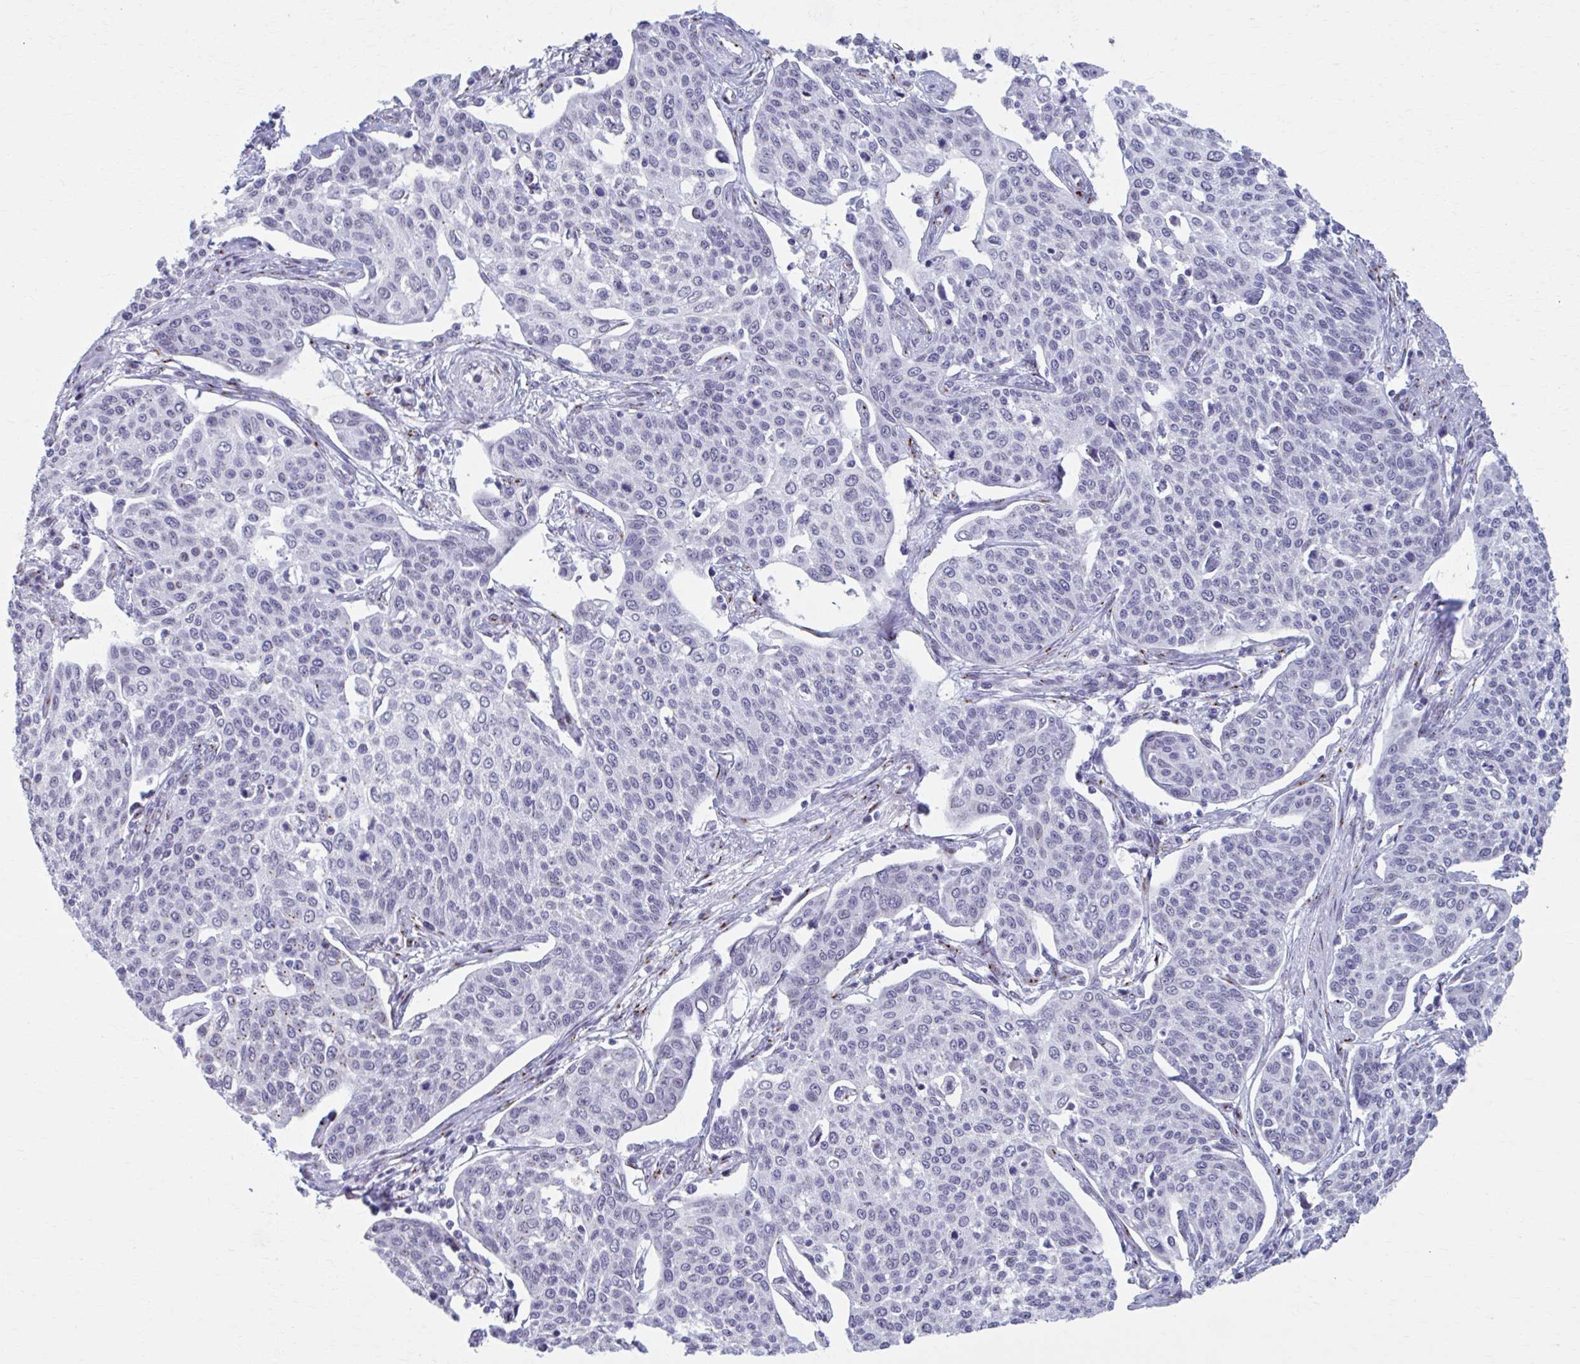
{"staining": {"intensity": "weak", "quantity": "<25%", "location": "cytoplasmic/membranous"}, "tissue": "cervical cancer", "cell_type": "Tumor cells", "image_type": "cancer", "snomed": [{"axis": "morphology", "description": "Squamous cell carcinoma, NOS"}, {"axis": "topography", "description": "Cervix"}], "caption": "Histopathology image shows no significant protein staining in tumor cells of cervical cancer (squamous cell carcinoma). The staining was performed using DAB (3,3'-diaminobenzidine) to visualize the protein expression in brown, while the nuclei were stained in blue with hematoxylin (Magnification: 20x).", "gene": "ZNF682", "patient": {"sex": "female", "age": 34}}